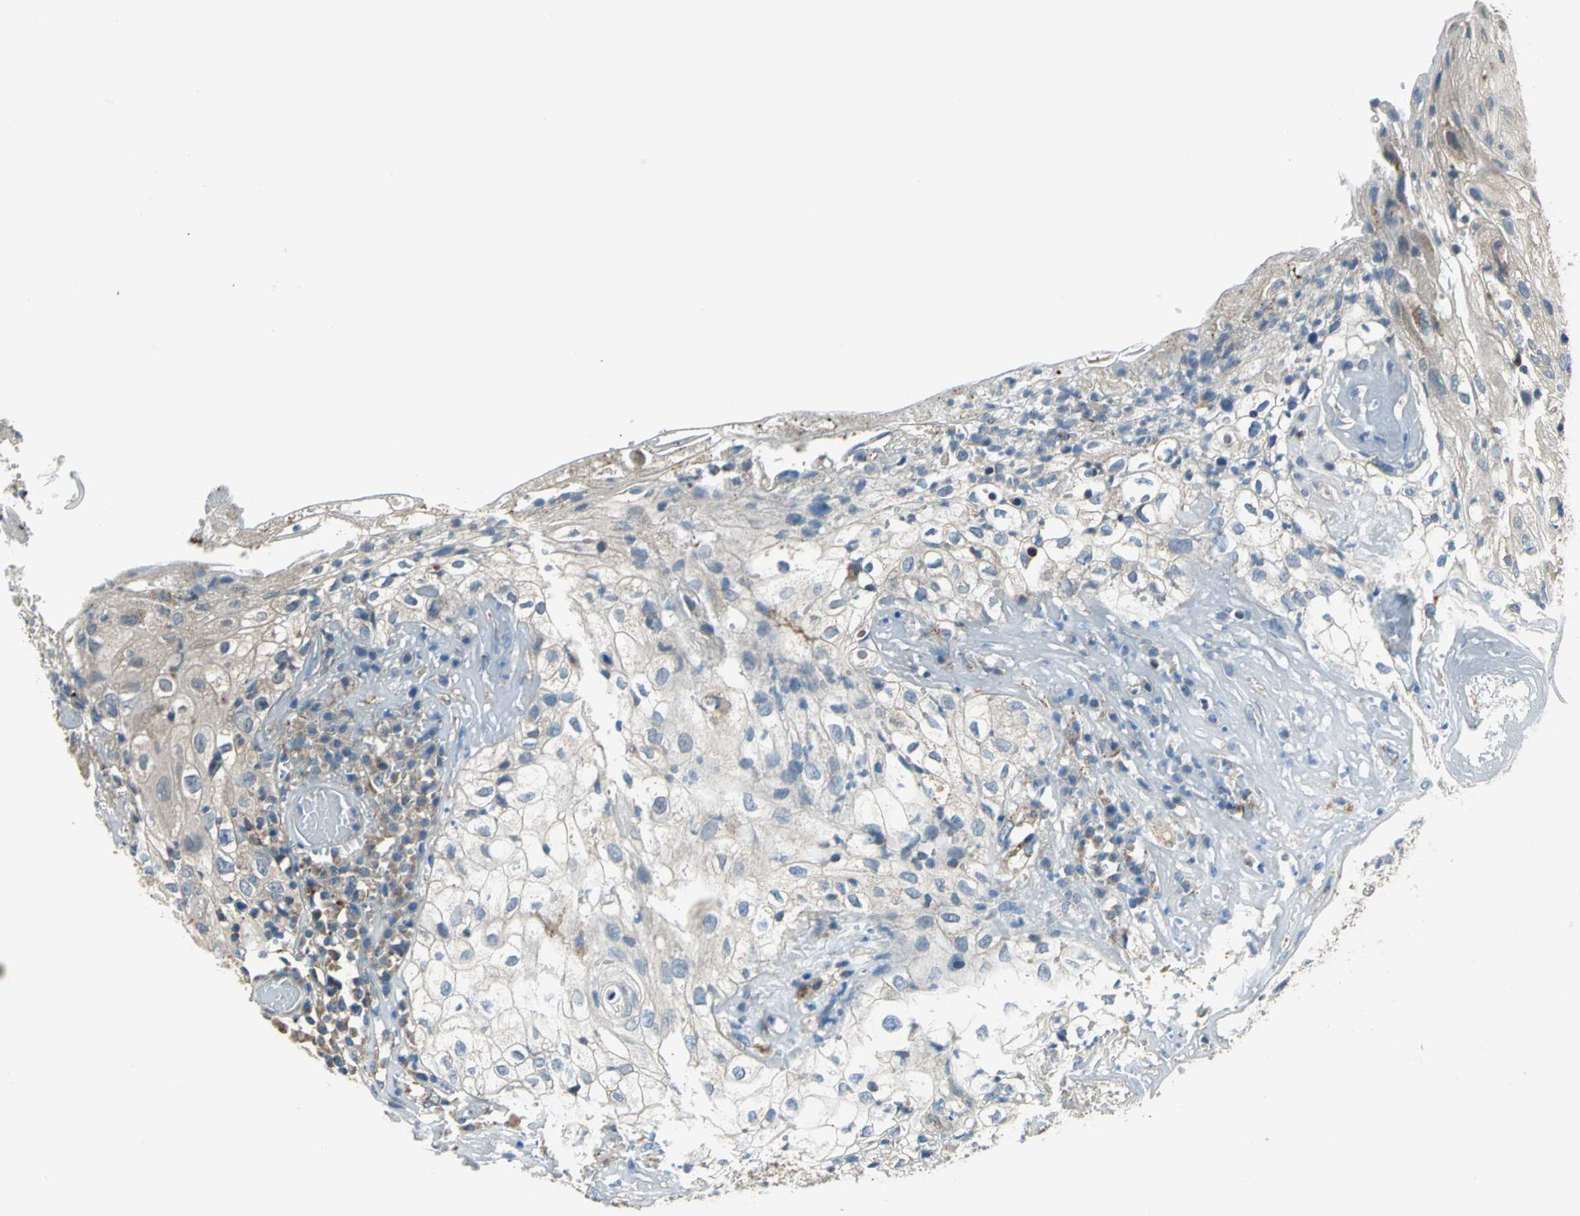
{"staining": {"intensity": "weak", "quantity": "<25%", "location": "cytoplasmic/membranous"}, "tissue": "skin cancer", "cell_type": "Tumor cells", "image_type": "cancer", "snomed": [{"axis": "morphology", "description": "Squamous cell carcinoma, NOS"}, {"axis": "topography", "description": "Skin"}], "caption": "A histopathology image of squamous cell carcinoma (skin) stained for a protein demonstrates no brown staining in tumor cells.", "gene": "TRAK1", "patient": {"sex": "male", "age": 65}}